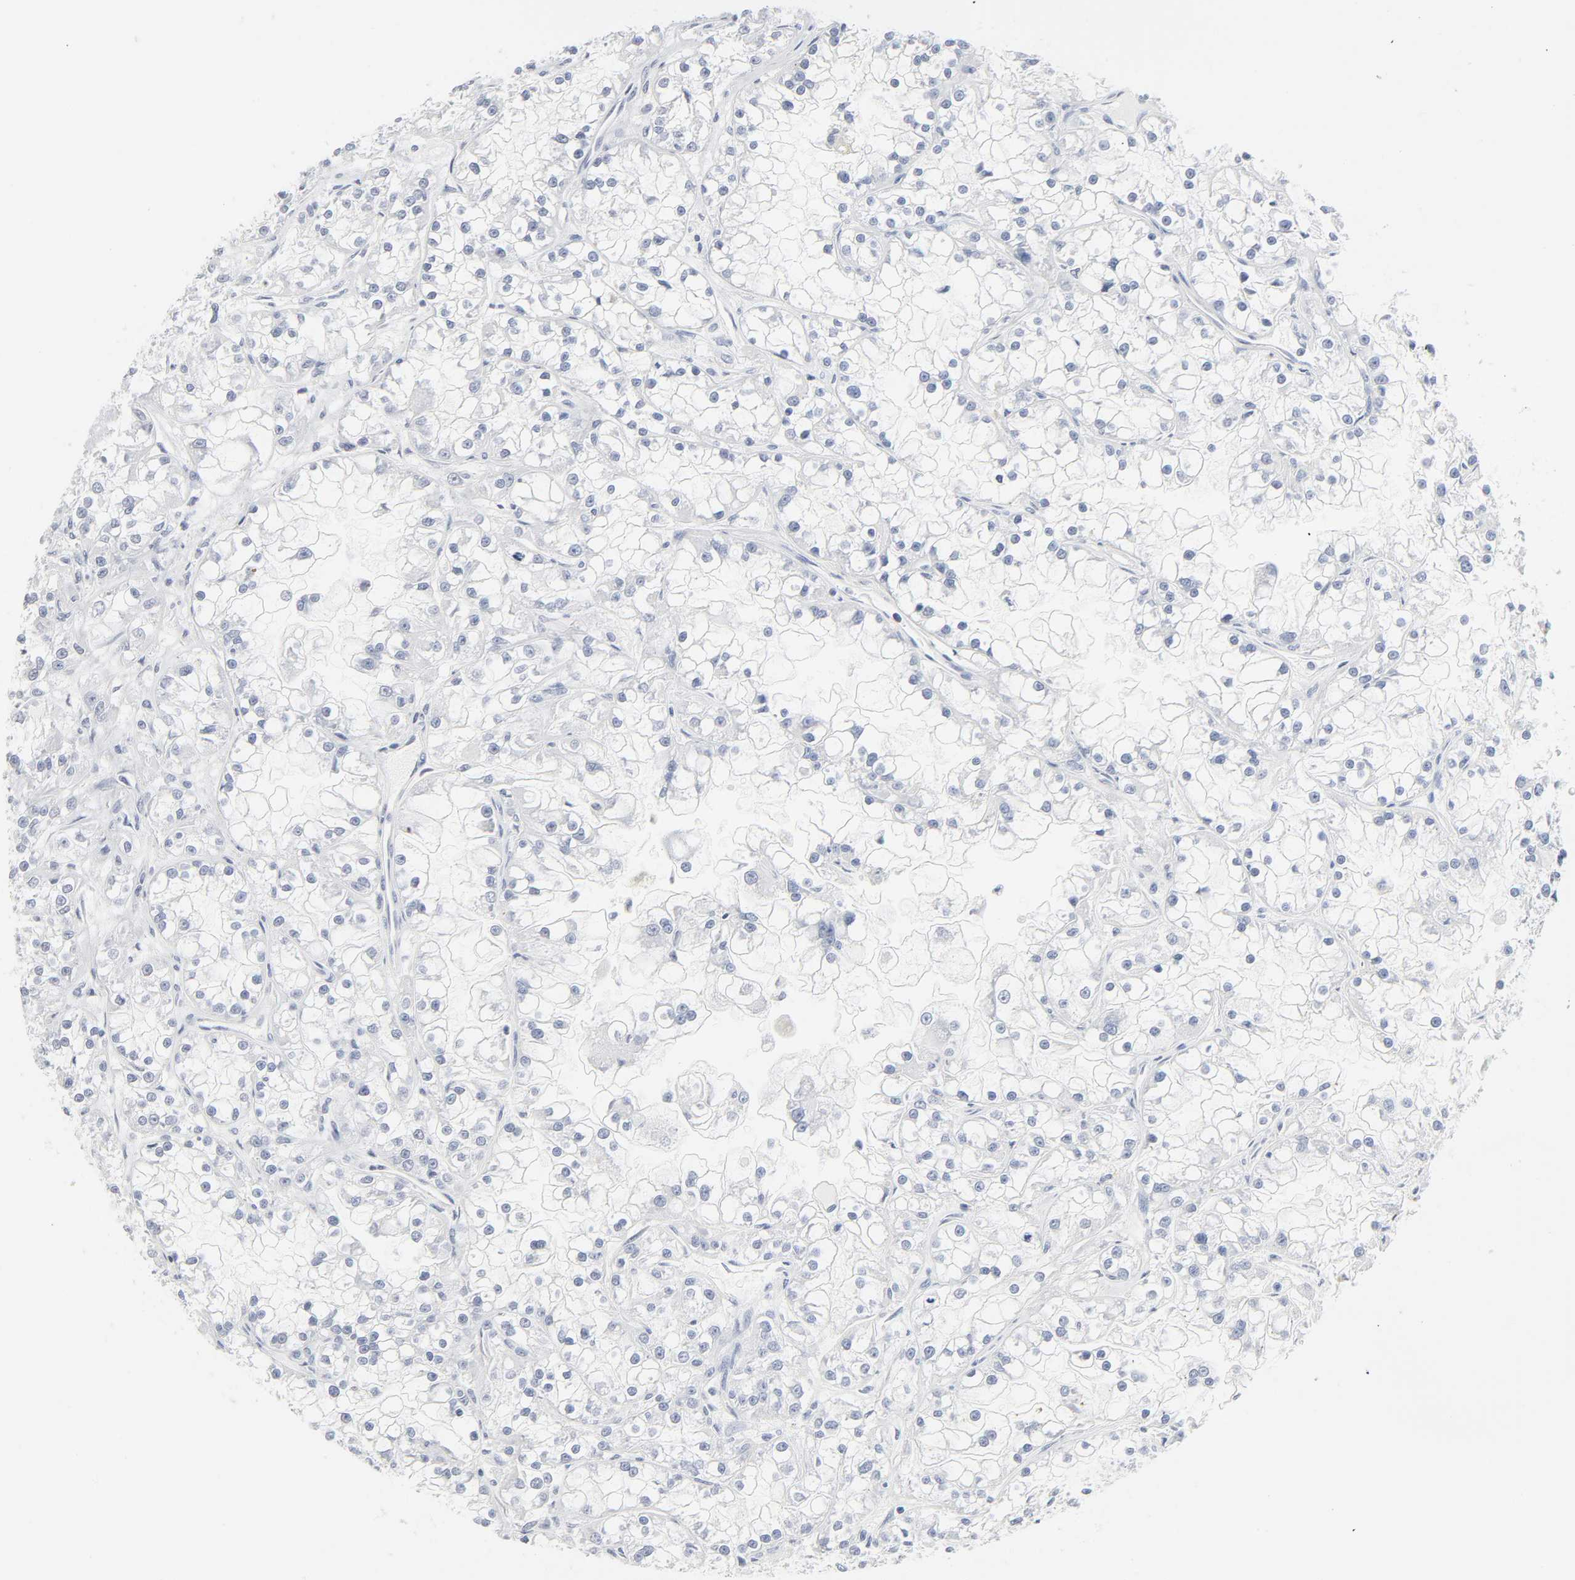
{"staining": {"intensity": "negative", "quantity": "none", "location": "none"}, "tissue": "renal cancer", "cell_type": "Tumor cells", "image_type": "cancer", "snomed": [{"axis": "morphology", "description": "Adenocarcinoma, NOS"}, {"axis": "topography", "description": "Kidney"}], "caption": "This is an immunohistochemistry image of renal cancer (adenocarcinoma). There is no positivity in tumor cells.", "gene": "ACP3", "patient": {"sex": "female", "age": 52}}